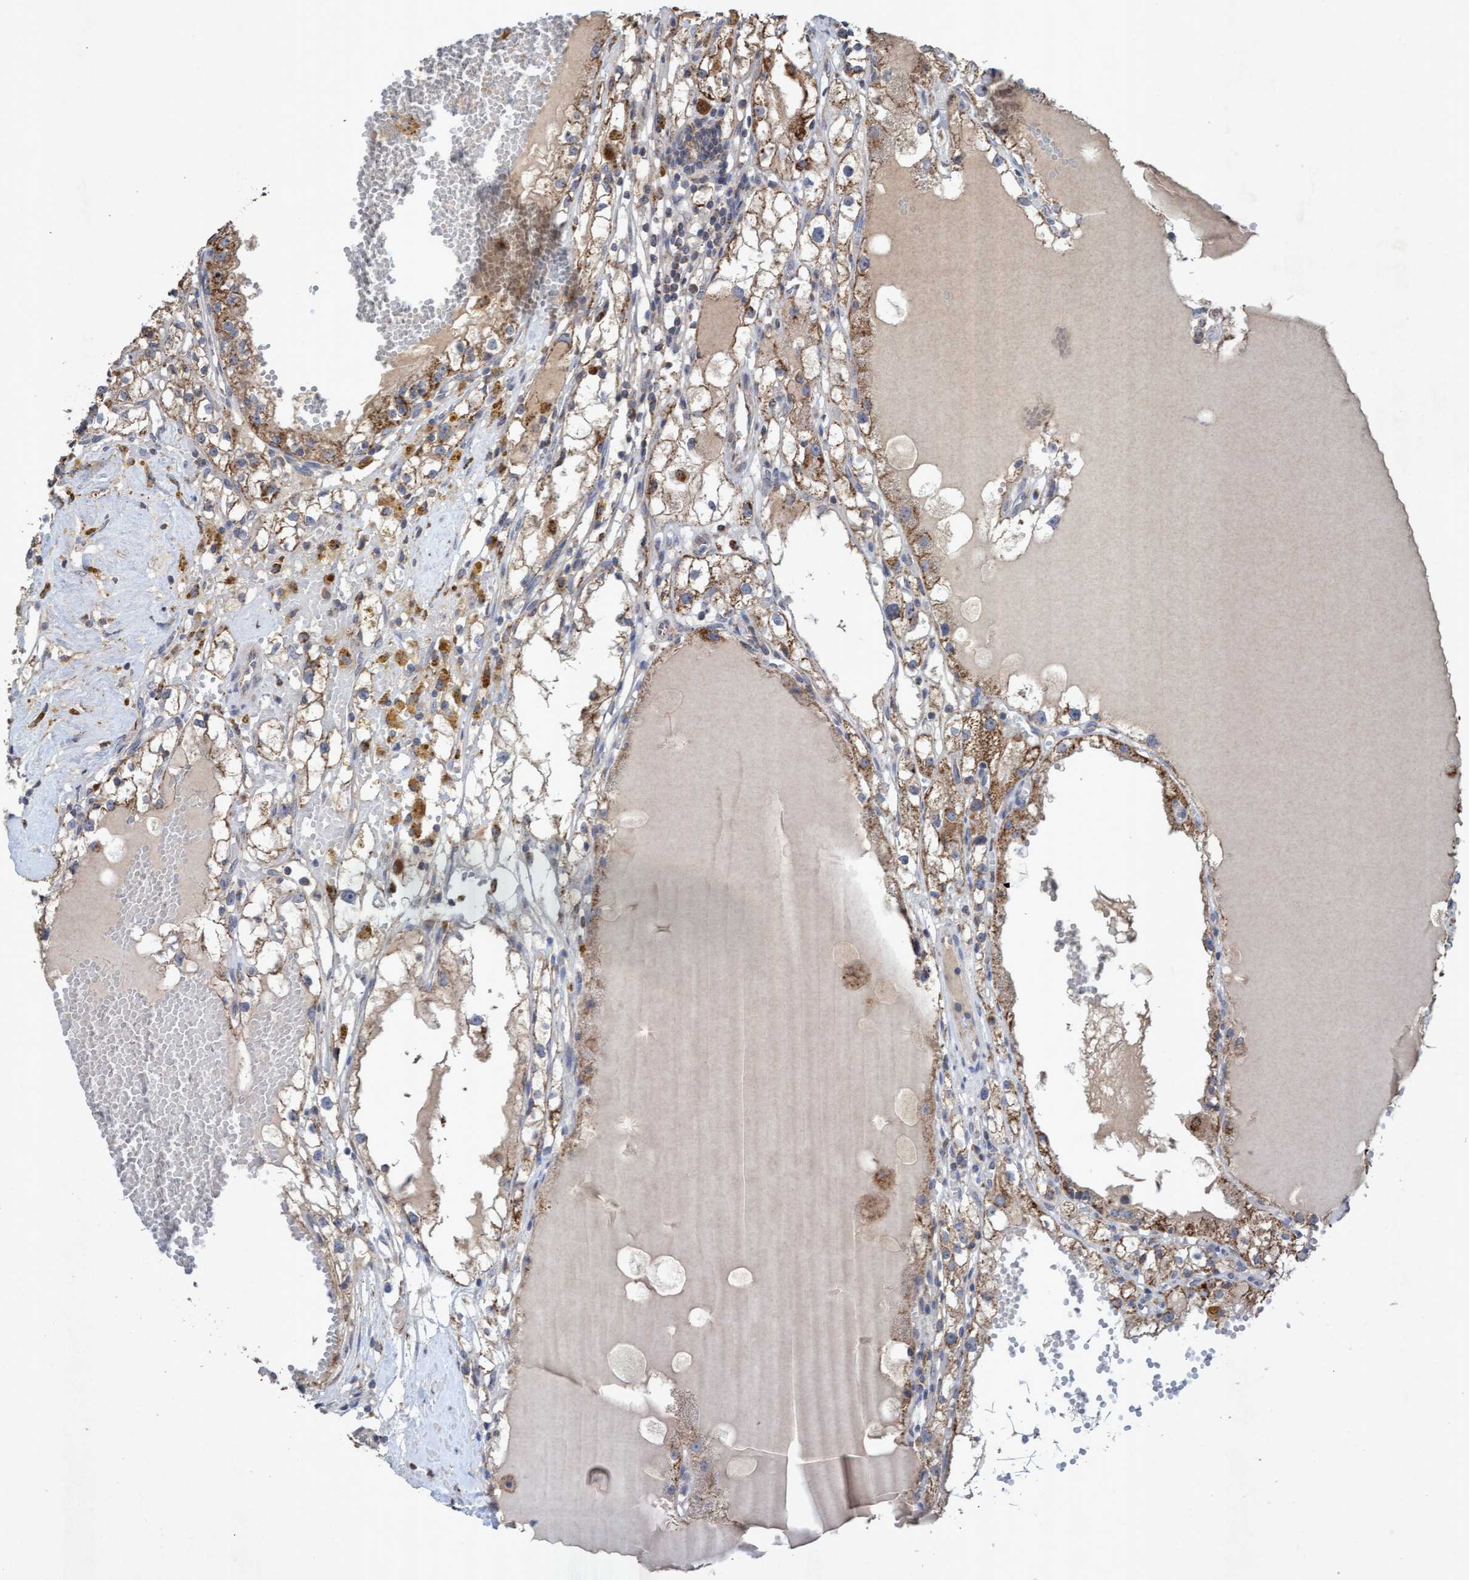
{"staining": {"intensity": "moderate", "quantity": ">75%", "location": "cytoplasmic/membranous"}, "tissue": "renal cancer", "cell_type": "Tumor cells", "image_type": "cancer", "snomed": [{"axis": "morphology", "description": "Adenocarcinoma, NOS"}, {"axis": "topography", "description": "Kidney"}], "caption": "An IHC photomicrograph of tumor tissue is shown. Protein staining in brown labels moderate cytoplasmic/membranous positivity in renal adenocarcinoma within tumor cells.", "gene": "ATPAF2", "patient": {"sex": "male", "age": 56}}